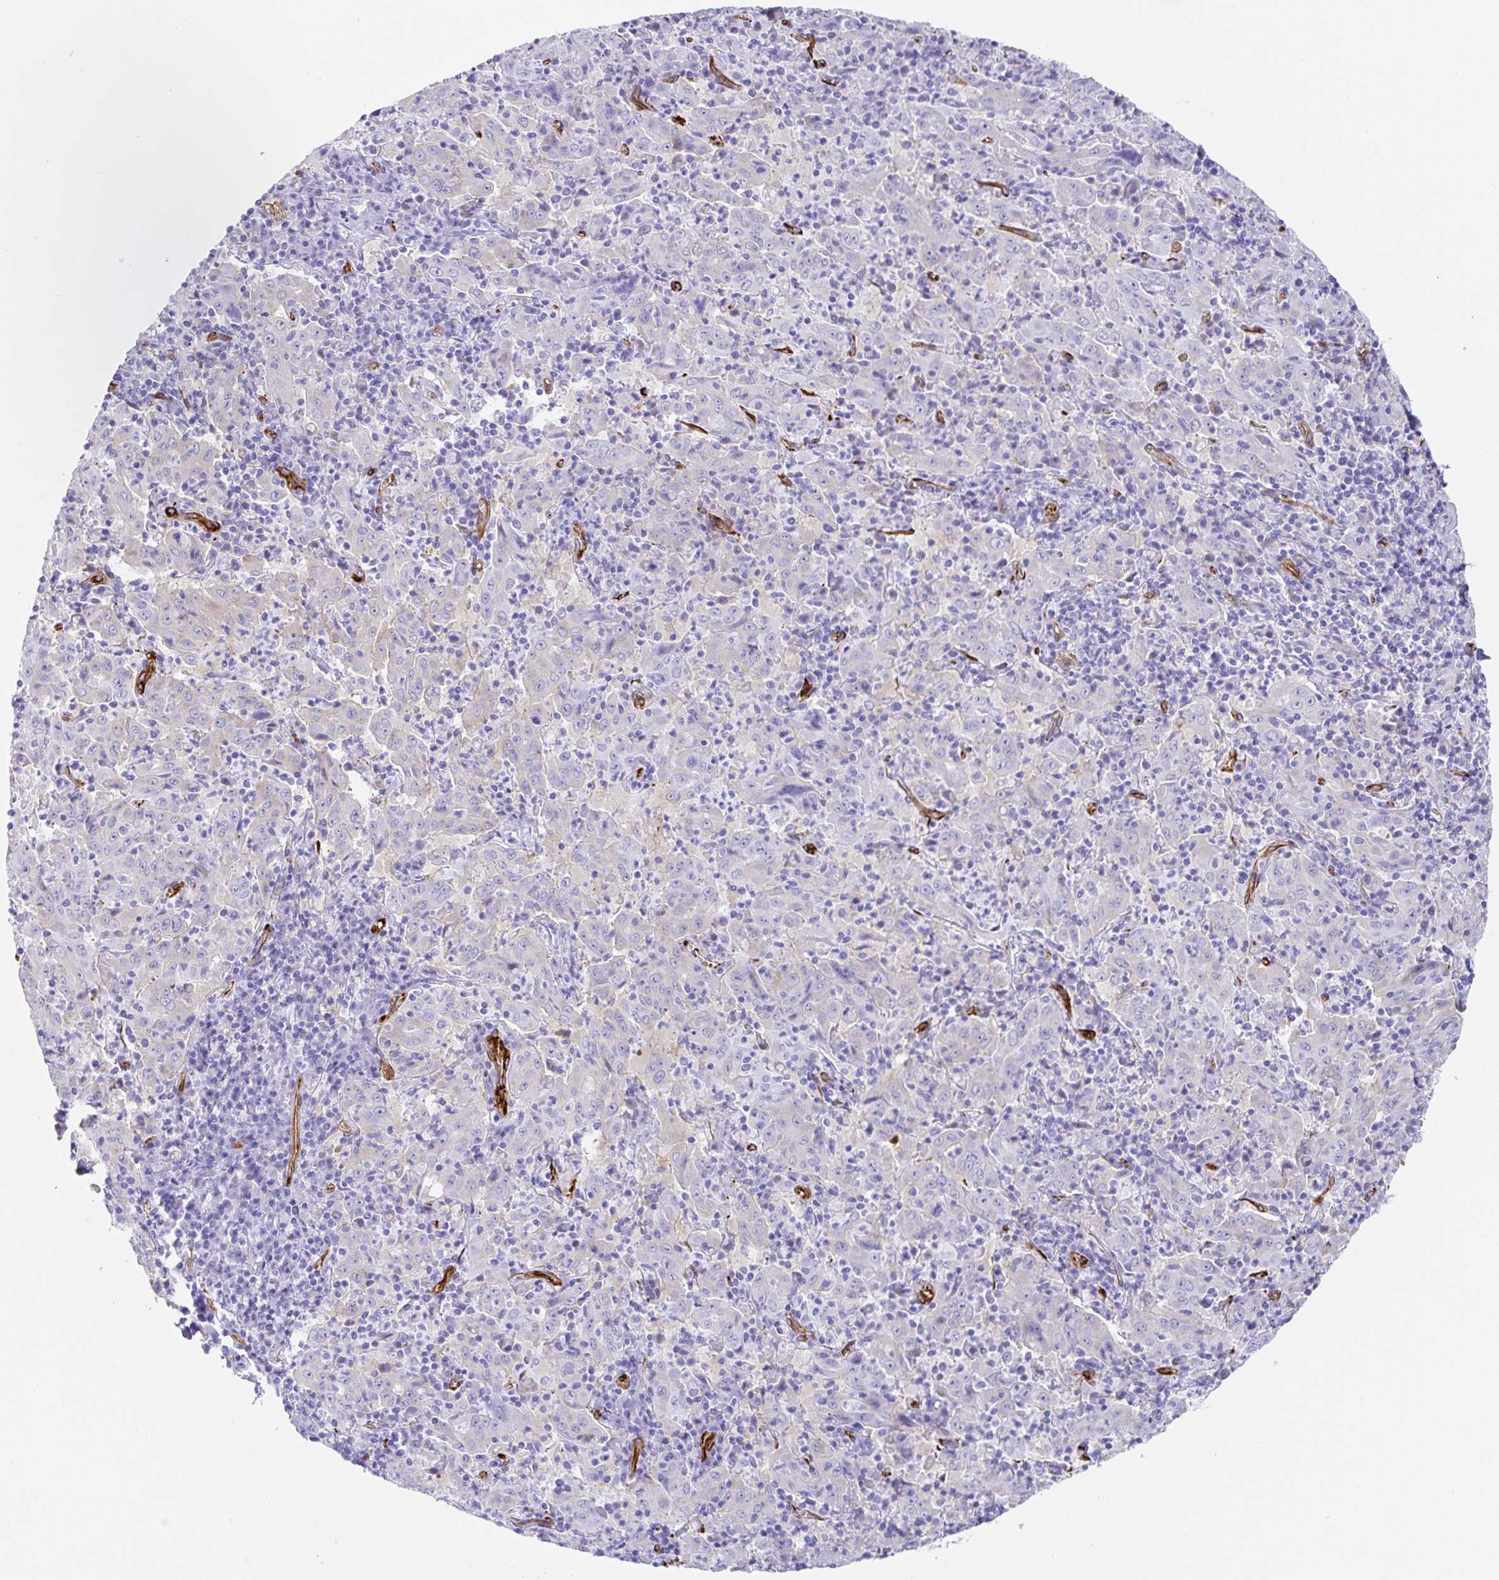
{"staining": {"intensity": "negative", "quantity": "none", "location": "none"}, "tissue": "pancreatic cancer", "cell_type": "Tumor cells", "image_type": "cancer", "snomed": [{"axis": "morphology", "description": "Adenocarcinoma, NOS"}, {"axis": "topography", "description": "Pancreas"}], "caption": "The immunohistochemistry (IHC) histopathology image has no significant positivity in tumor cells of pancreatic cancer (adenocarcinoma) tissue.", "gene": "DOCK1", "patient": {"sex": "male", "age": 63}}